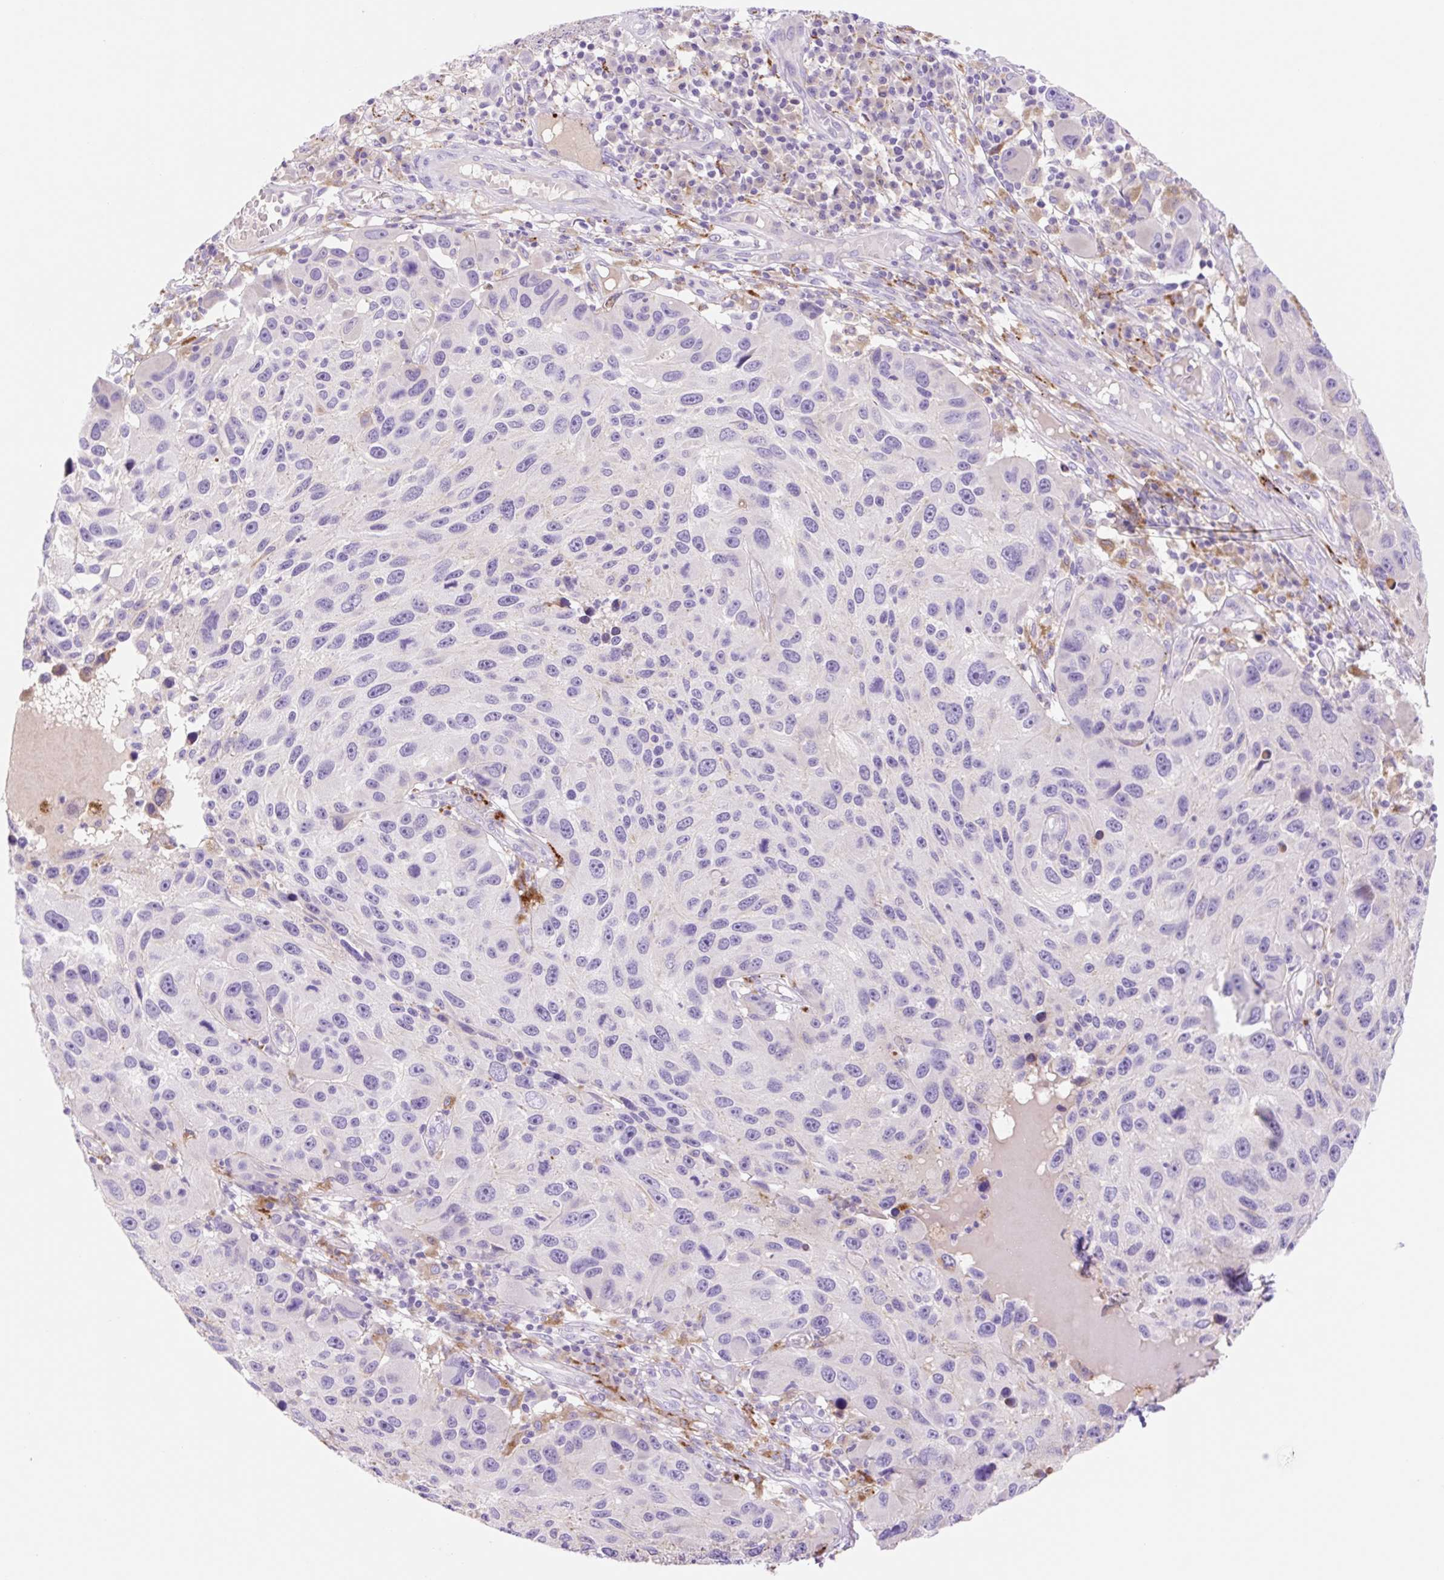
{"staining": {"intensity": "negative", "quantity": "none", "location": "none"}, "tissue": "melanoma", "cell_type": "Tumor cells", "image_type": "cancer", "snomed": [{"axis": "morphology", "description": "Malignant melanoma, NOS"}, {"axis": "topography", "description": "Skin"}], "caption": "DAB (3,3'-diaminobenzidine) immunohistochemical staining of melanoma displays no significant staining in tumor cells.", "gene": "HEXA", "patient": {"sex": "male", "age": 53}}